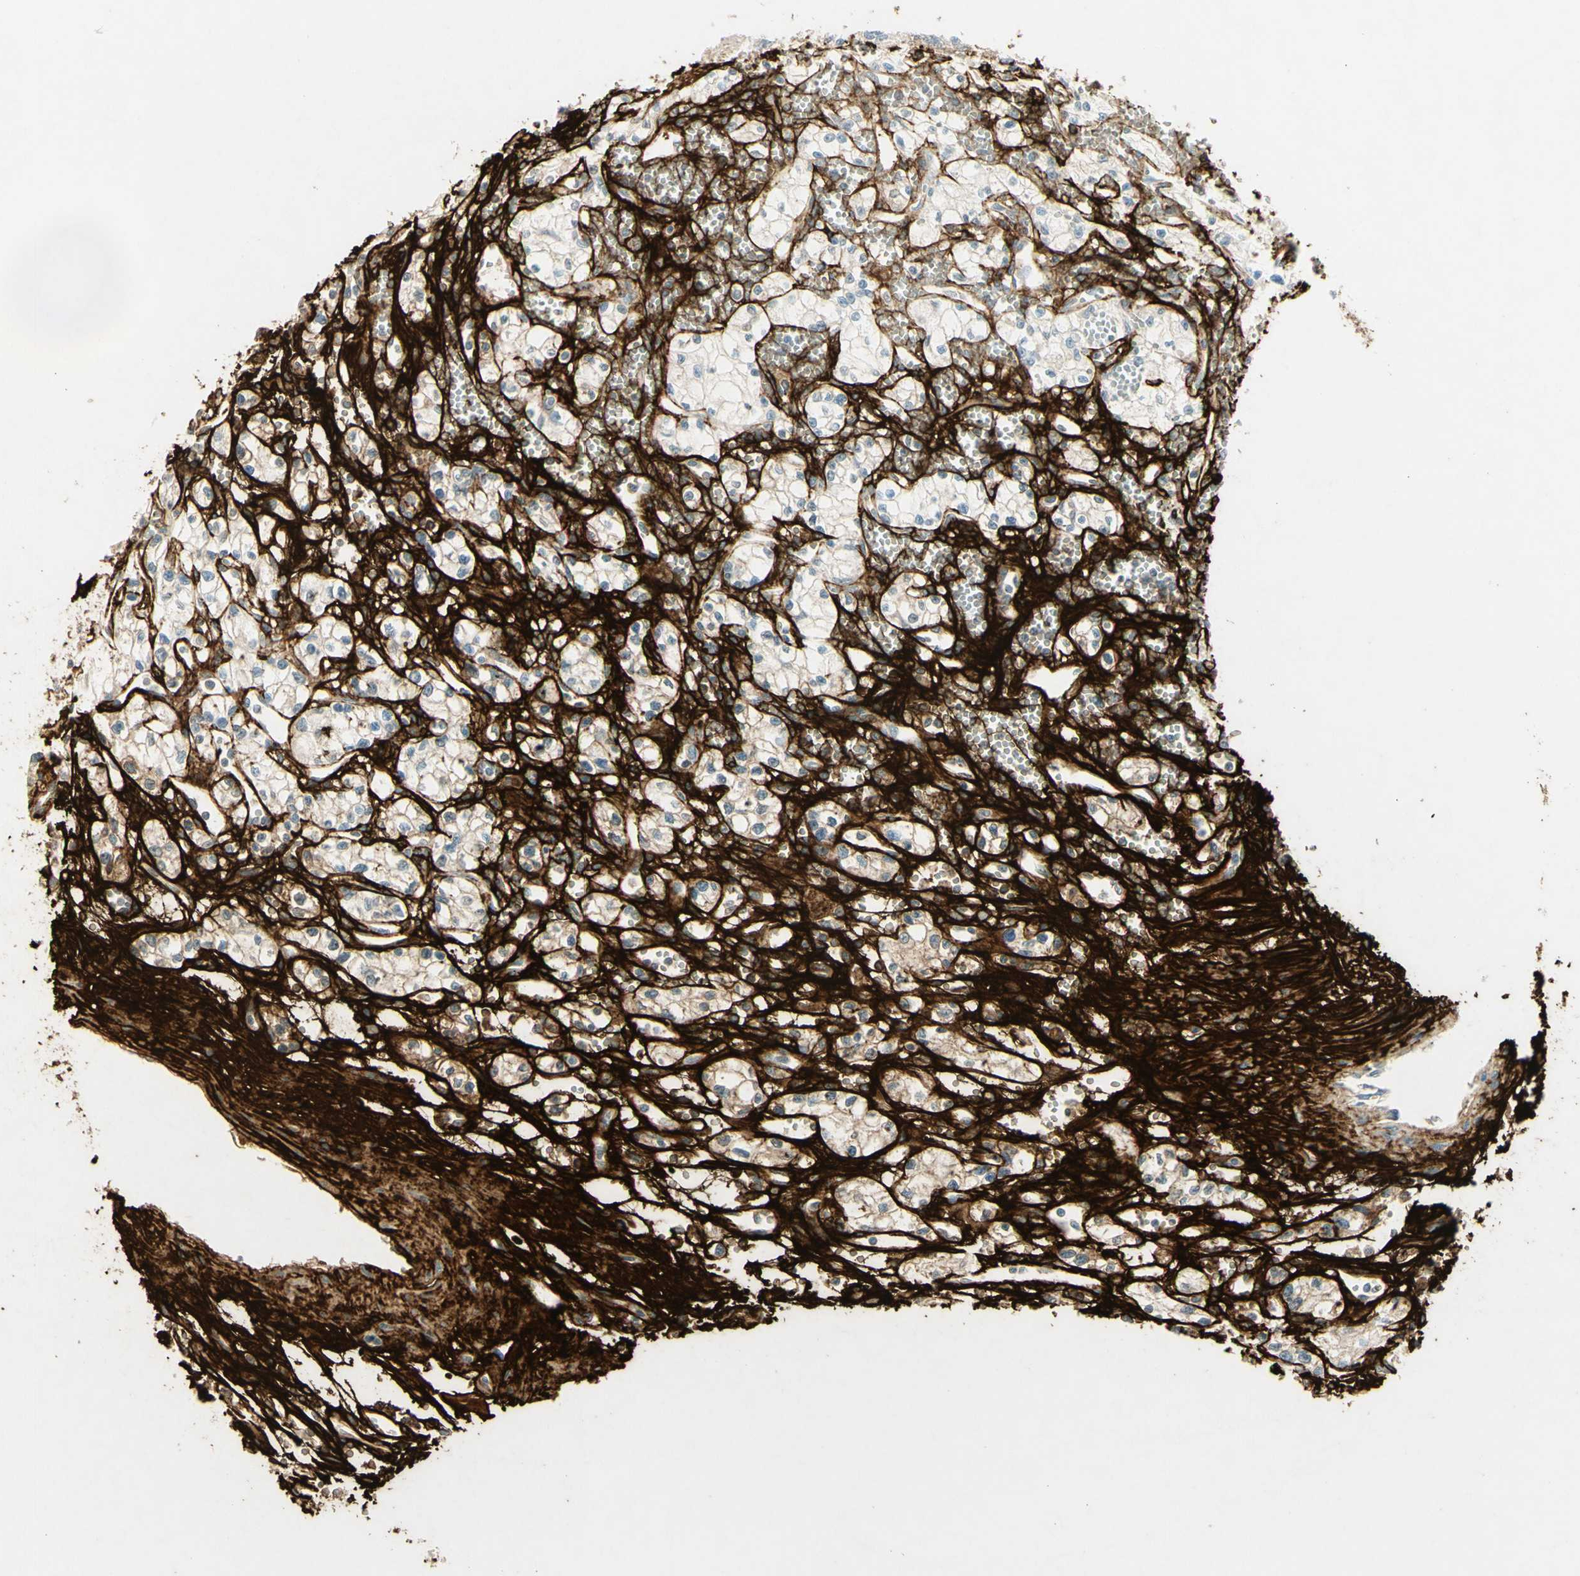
{"staining": {"intensity": "negative", "quantity": "none", "location": "none"}, "tissue": "renal cancer", "cell_type": "Tumor cells", "image_type": "cancer", "snomed": [{"axis": "morphology", "description": "Normal tissue, NOS"}, {"axis": "morphology", "description": "Adenocarcinoma, NOS"}, {"axis": "topography", "description": "Kidney"}], "caption": "This photomicrograph is of adenocarcinoma (renal) stained with IHC to label a protein in brown with the nuclei are counter-stained blue. There is no staining in tumor cells. The staining is performed using DAB brown chromogen with nuclei counter-stained in using hematoxylin.", "gene": "TNN", "patient": {"sex": "male", "age": 59}}